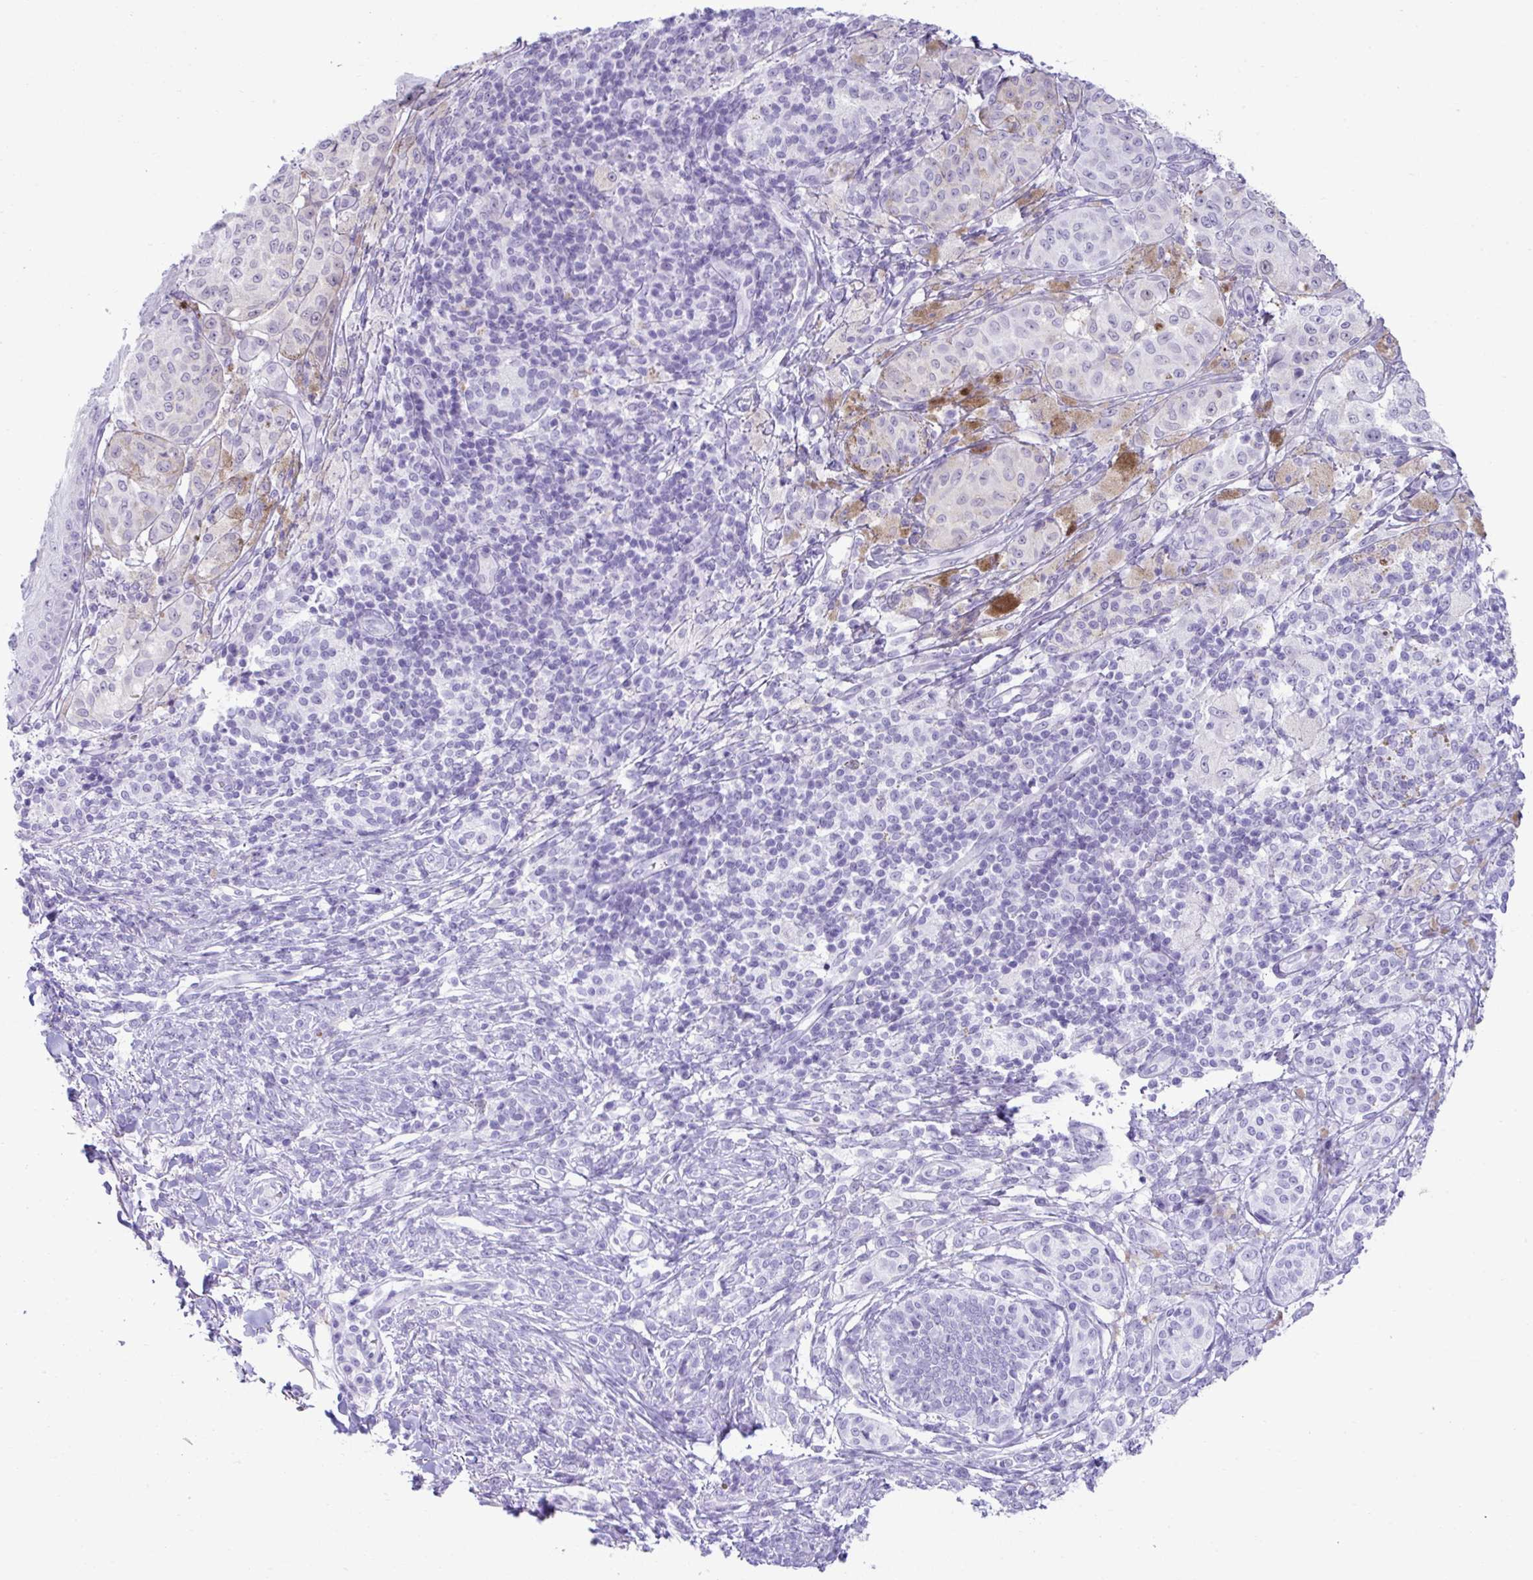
{"staining": {"intensity": "negative", "quantity": "none", "location": "none"}, "tissue": "melanoma", "cell_type": "Tumor cells", "image_type": "cancer", "snomed": [{"axis": "morphology", "description": "Malignant melanoma, NOS"}, {"axis": "topography", "description": "Skin"}], "caption": "This is an immunohistochemistry photomicrograph of malignant melanoma. There is no staining in tumor cells.", "gene": "PSCA", "patient": {"sex": "male", "age": 42}}